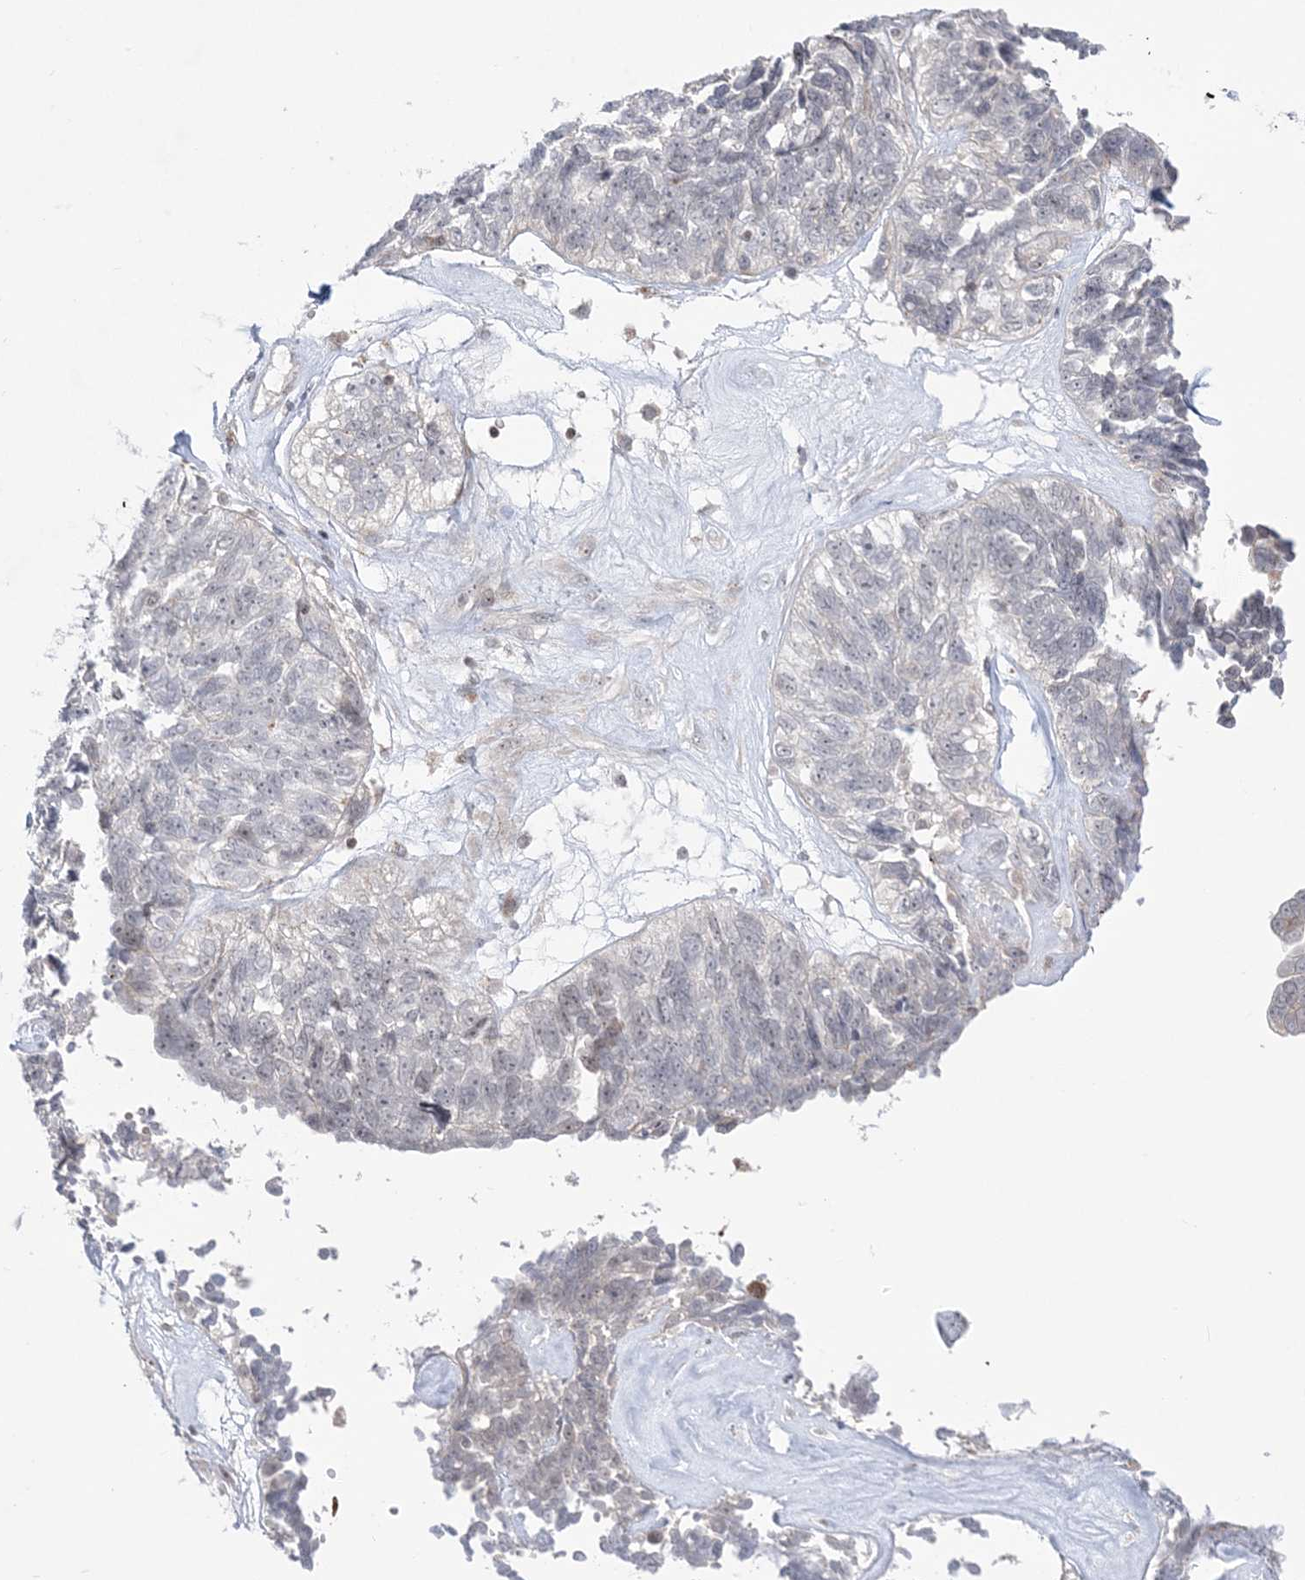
{"staining": {"intensity": "weak", "quantity": "<25%", "location": "cytoplasmic/membranous"}, "tissue": "ovarian cancer", "cell_type": "Tumor cells", "image_type": "cancer", "snomed": [{"axis": "morphology", "description": "Cystadenocarcinoma, serous, NOS"}, {"axis": "topography", "description": "Ovary"}], "caption": "Immunohistochemistry of human ovarian cancer (serous cystadenocarcinoma) shows no staining in tumor cells.", "gene": "SH3BP4", "patient": {"sex": "female", "age": 79}}